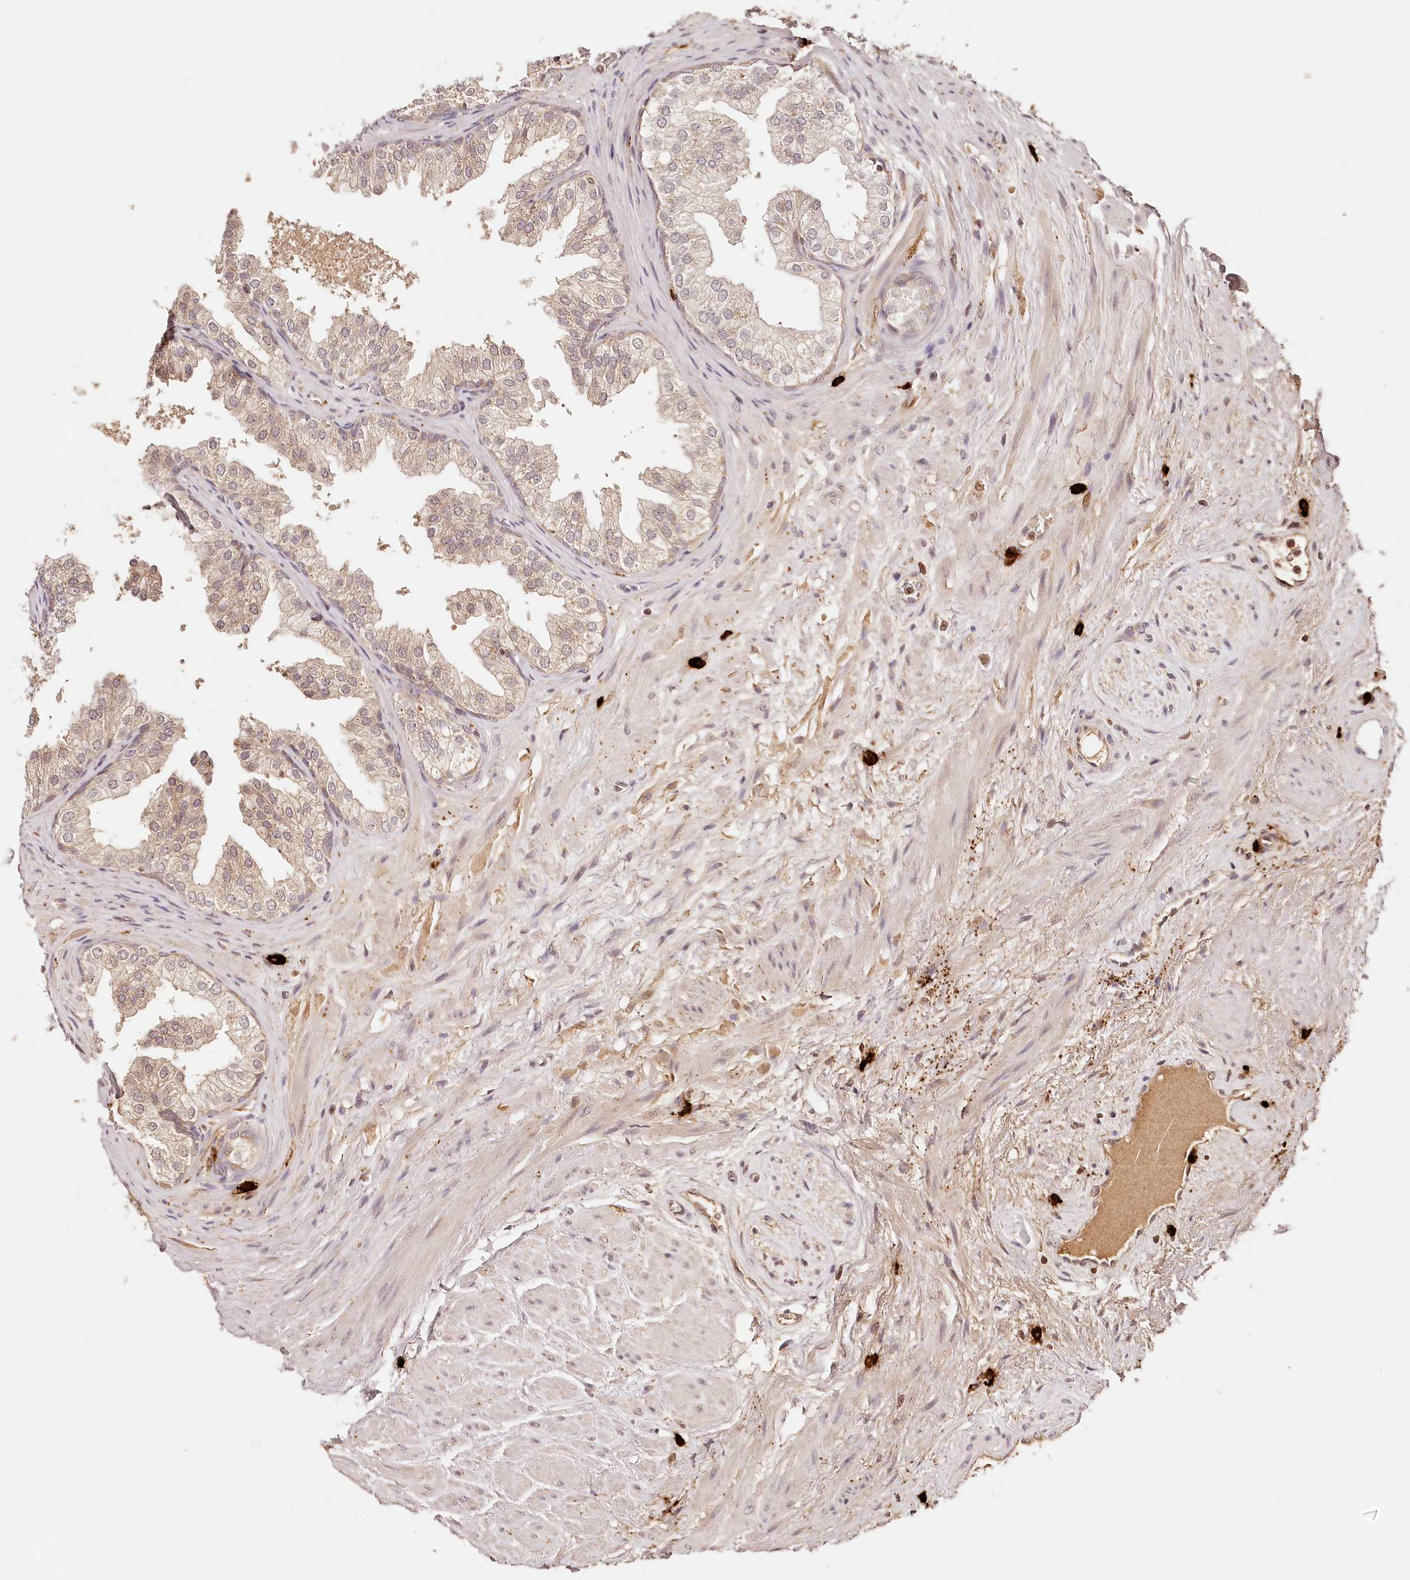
{"staining": {"intensity": "weak", "quantity": "25%-75%", "location": "cytoplasmic/membranous"}, "tissue": "prostate", "cell_type": "Glandular cells", "image_type": "normal", "snomed": [{"axis": "morphology", "description": "Normal tissue, NOS"}, {"axis": "topography", "description": "Prostate"}], "caption": "Immunohistochemical staining of normal human prostate exhibits 25%-75% levels of weak cytoplasmic/membranous protein expression in approximately 25%-75% of glandular cells.", "gene": "SYNGR1", "patient": {"sex": "male", "age": 48}}